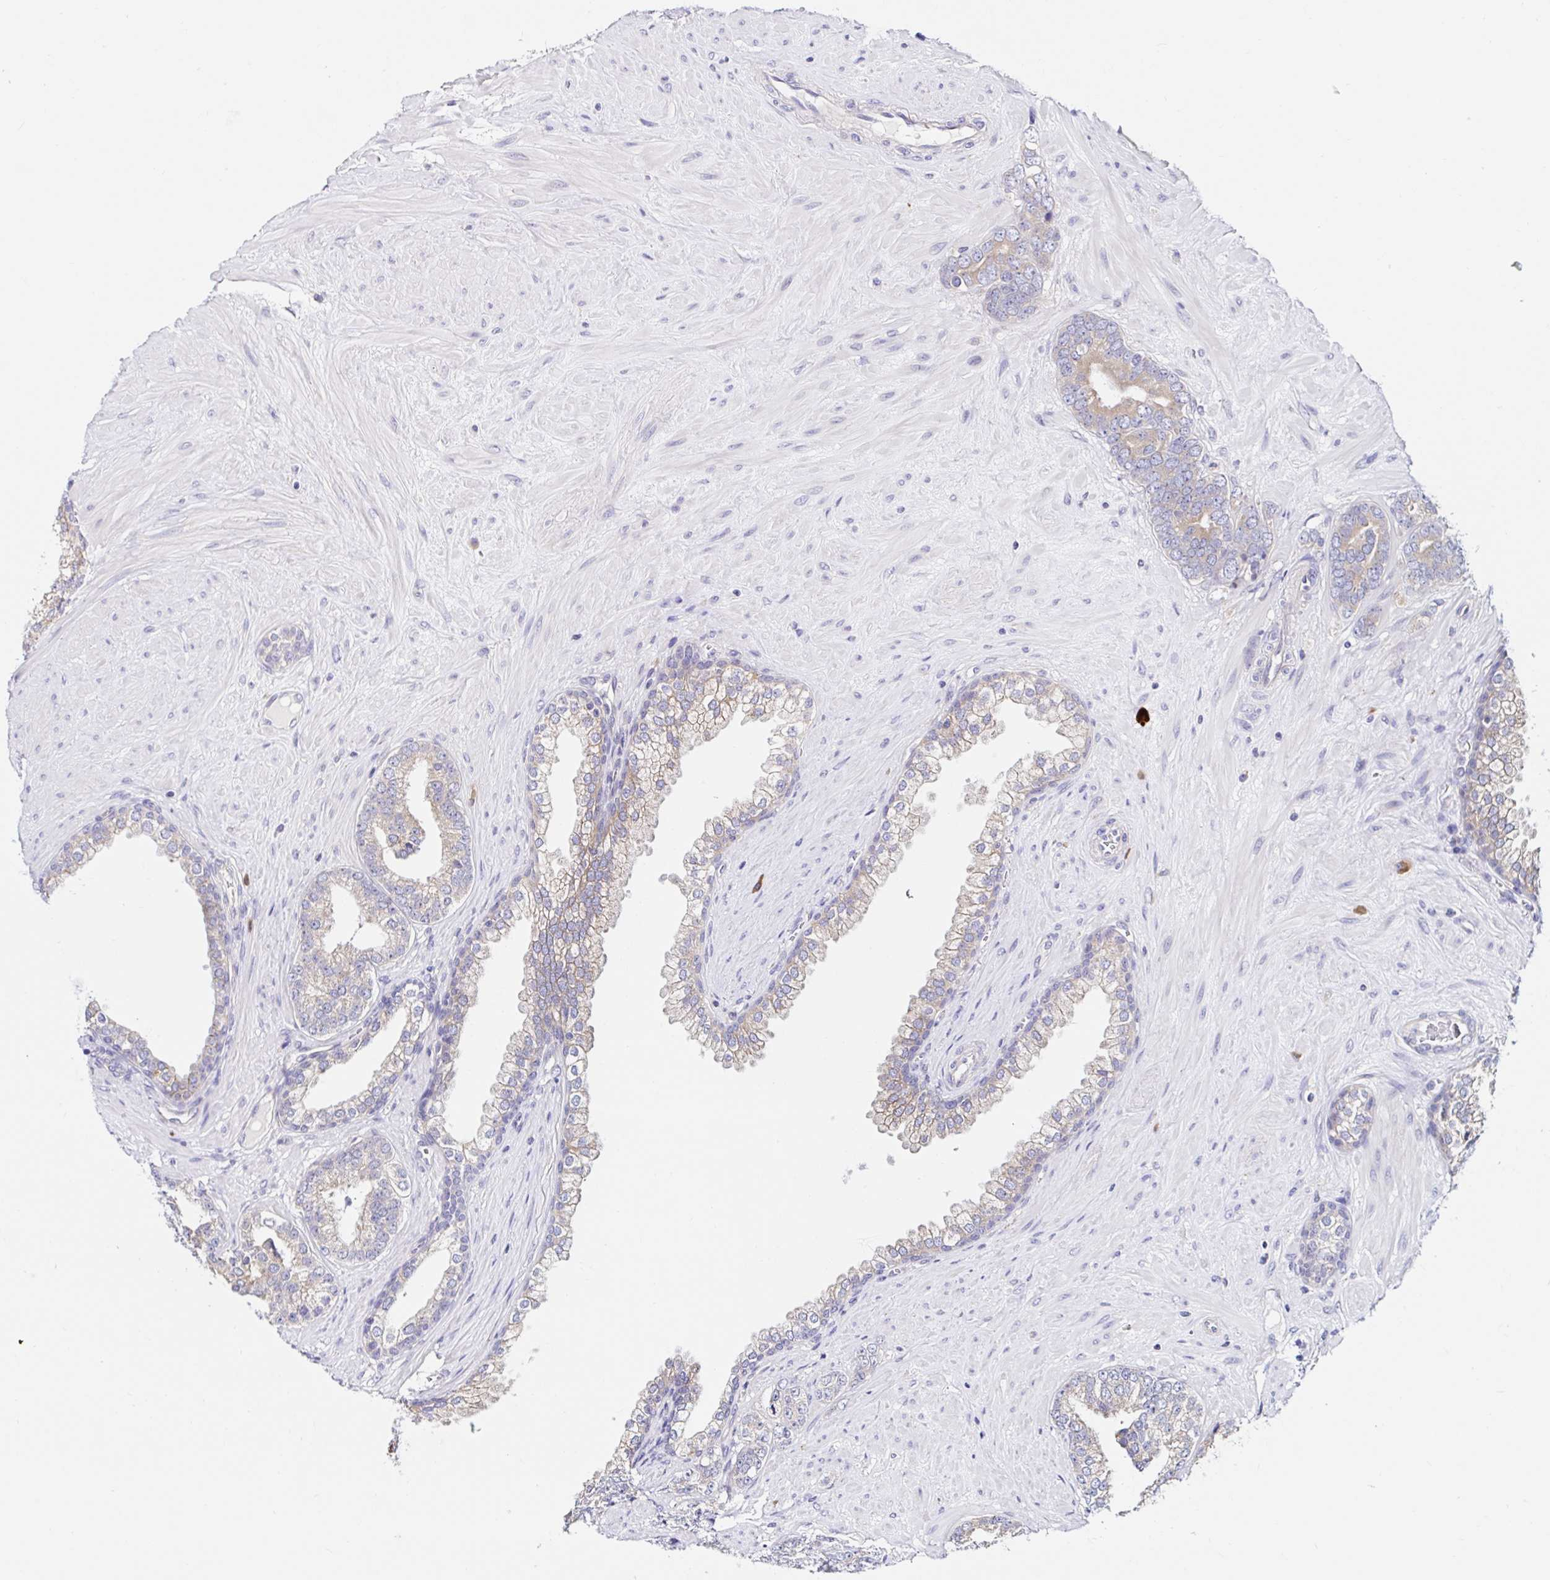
{"staining": {"intensity": "moderate", "quantity": "25%-75%", "location": "cytoplasmic/membranous"}, "tissue": "prostate cancer", "cell_type": "Tumor cells", "image_type": "cancer", "snomed": [{"axis": "morphology", "description": "Adenocarcinoma, High grade"}, {"axis": "topography", "description": "Prostate"}], "caption": "This micrograph exhibits adenocarcinoma (high-grade) (prostate) stained with immunohistochemistry to label a protein in brown. The cytoplasmic/membranous of tumor cells show moderate positivity for the protein. Nuclei are counter-stained blue.", "gene": "VSIG2", "patient": {"sex": "male", "age": 62}}